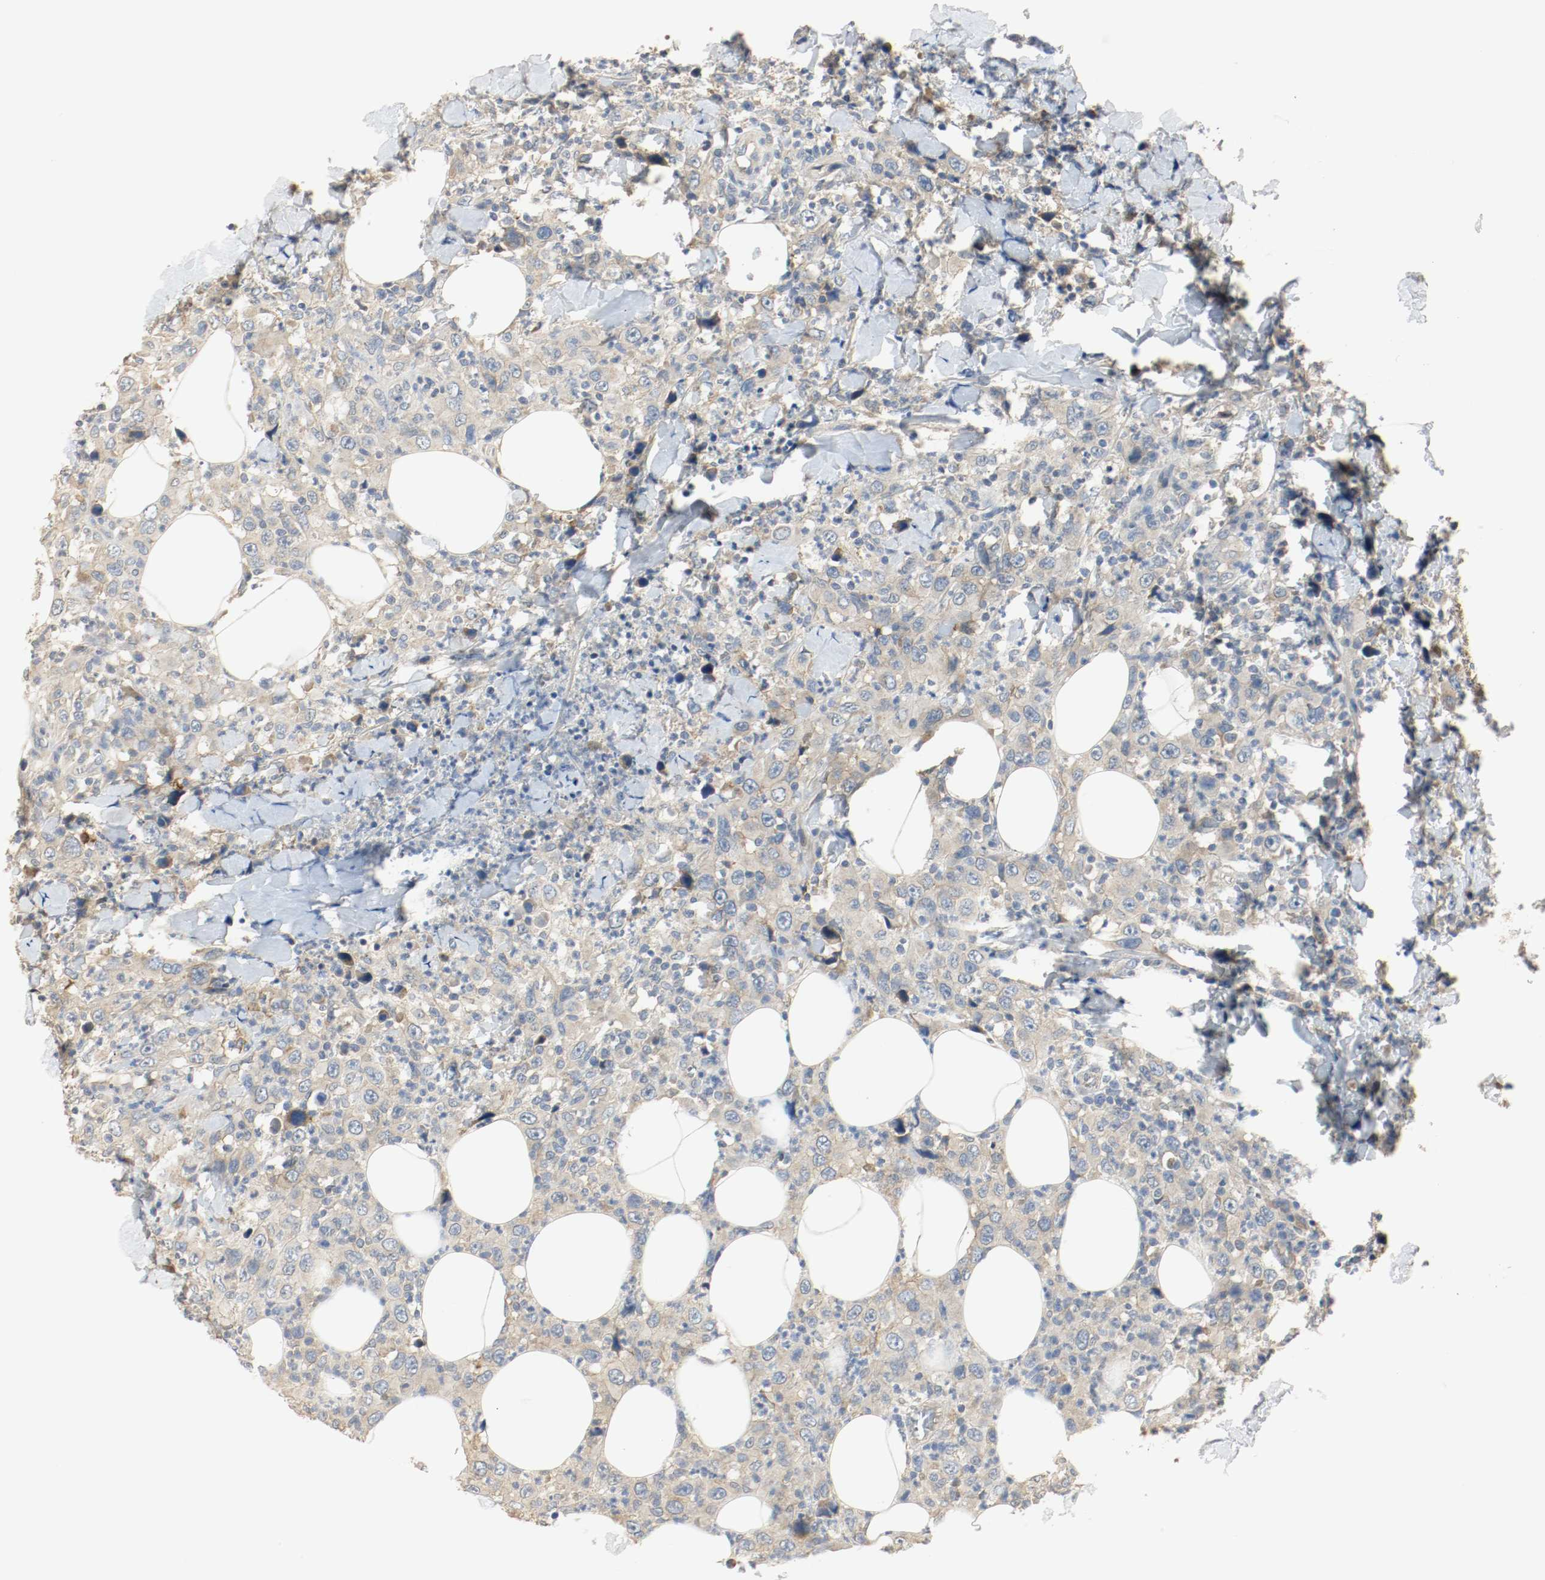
{"staining": {"intensity": "weak", "quantity": ">75%", "location": "cytoplasmic/membranous"}, "tissue": "thyroid cancer", "cell_type": "Tumor cells", "image_type": "cancer", "snomed": [{"axis": "morphology", "description": "Carcinoma, NOS"}, {"axis": "topography", "description": "Thyroid gland"}], "caption": "Human thyroid cancer stained with a protein marker exhibits weak staining in tumor cells.", "gene": "MELTF", "patient": {"sex": "female", "age": 77}}